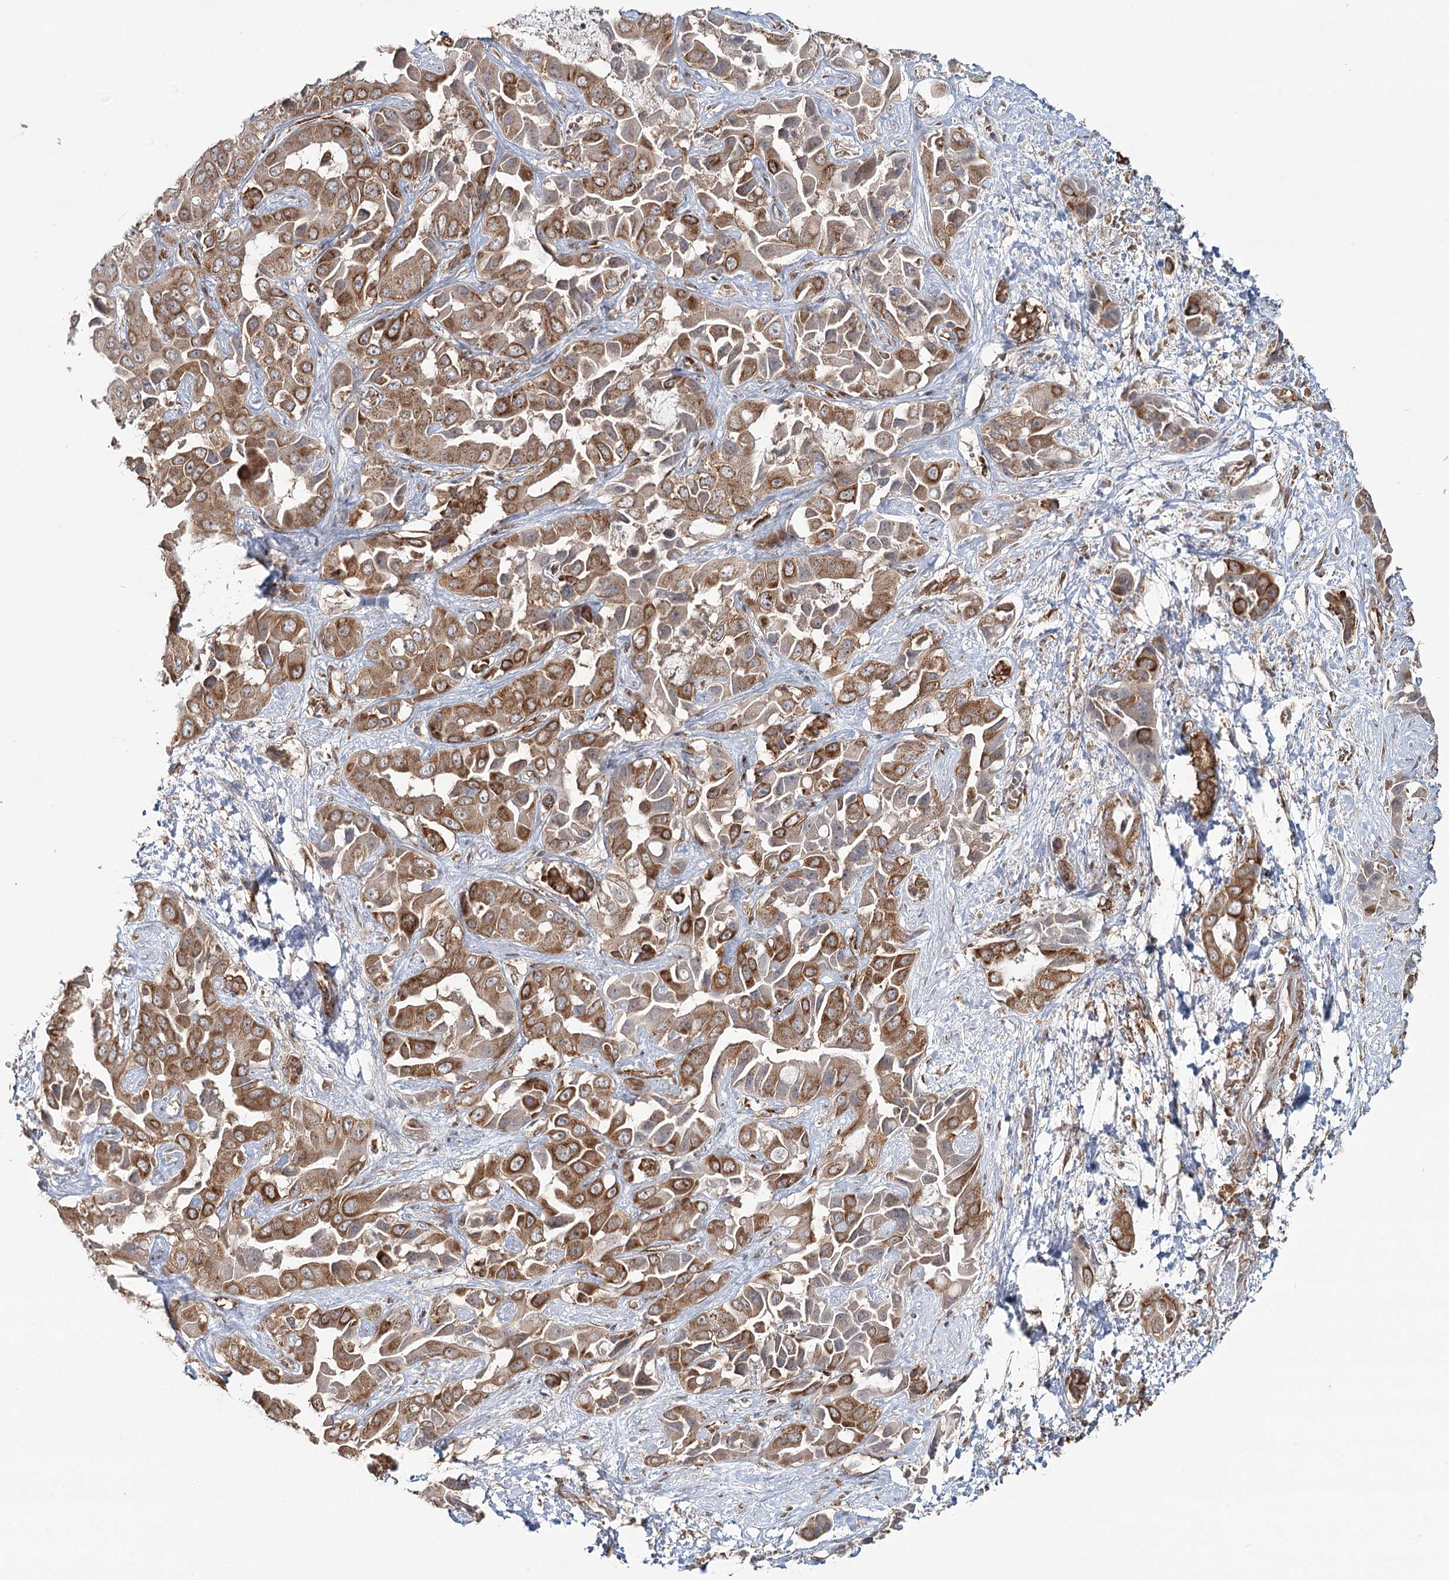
{"staining": {"intensity": "moderate", "quantity": "25%-75%", "location": "cytoplasmic/membranous"}, "tissue": "liver cancer", "cell_type": "Tumor cells", "image_type": "cancer", "snomed": [{"axis": "morphology", "description": "Cholangiocarcinoma"}, {"axis": "topography", "description": "Liver"}], "caption": "This image demonstrates immunohistochemistry staining of liver cancer (cholangiocarcinoma), with medium moderate cytoplasmic/membranous staining in approximately 25%-75% of tumor cells.", "gene": "OTUD4", "patient": {"sex": "female", "age": 52}}